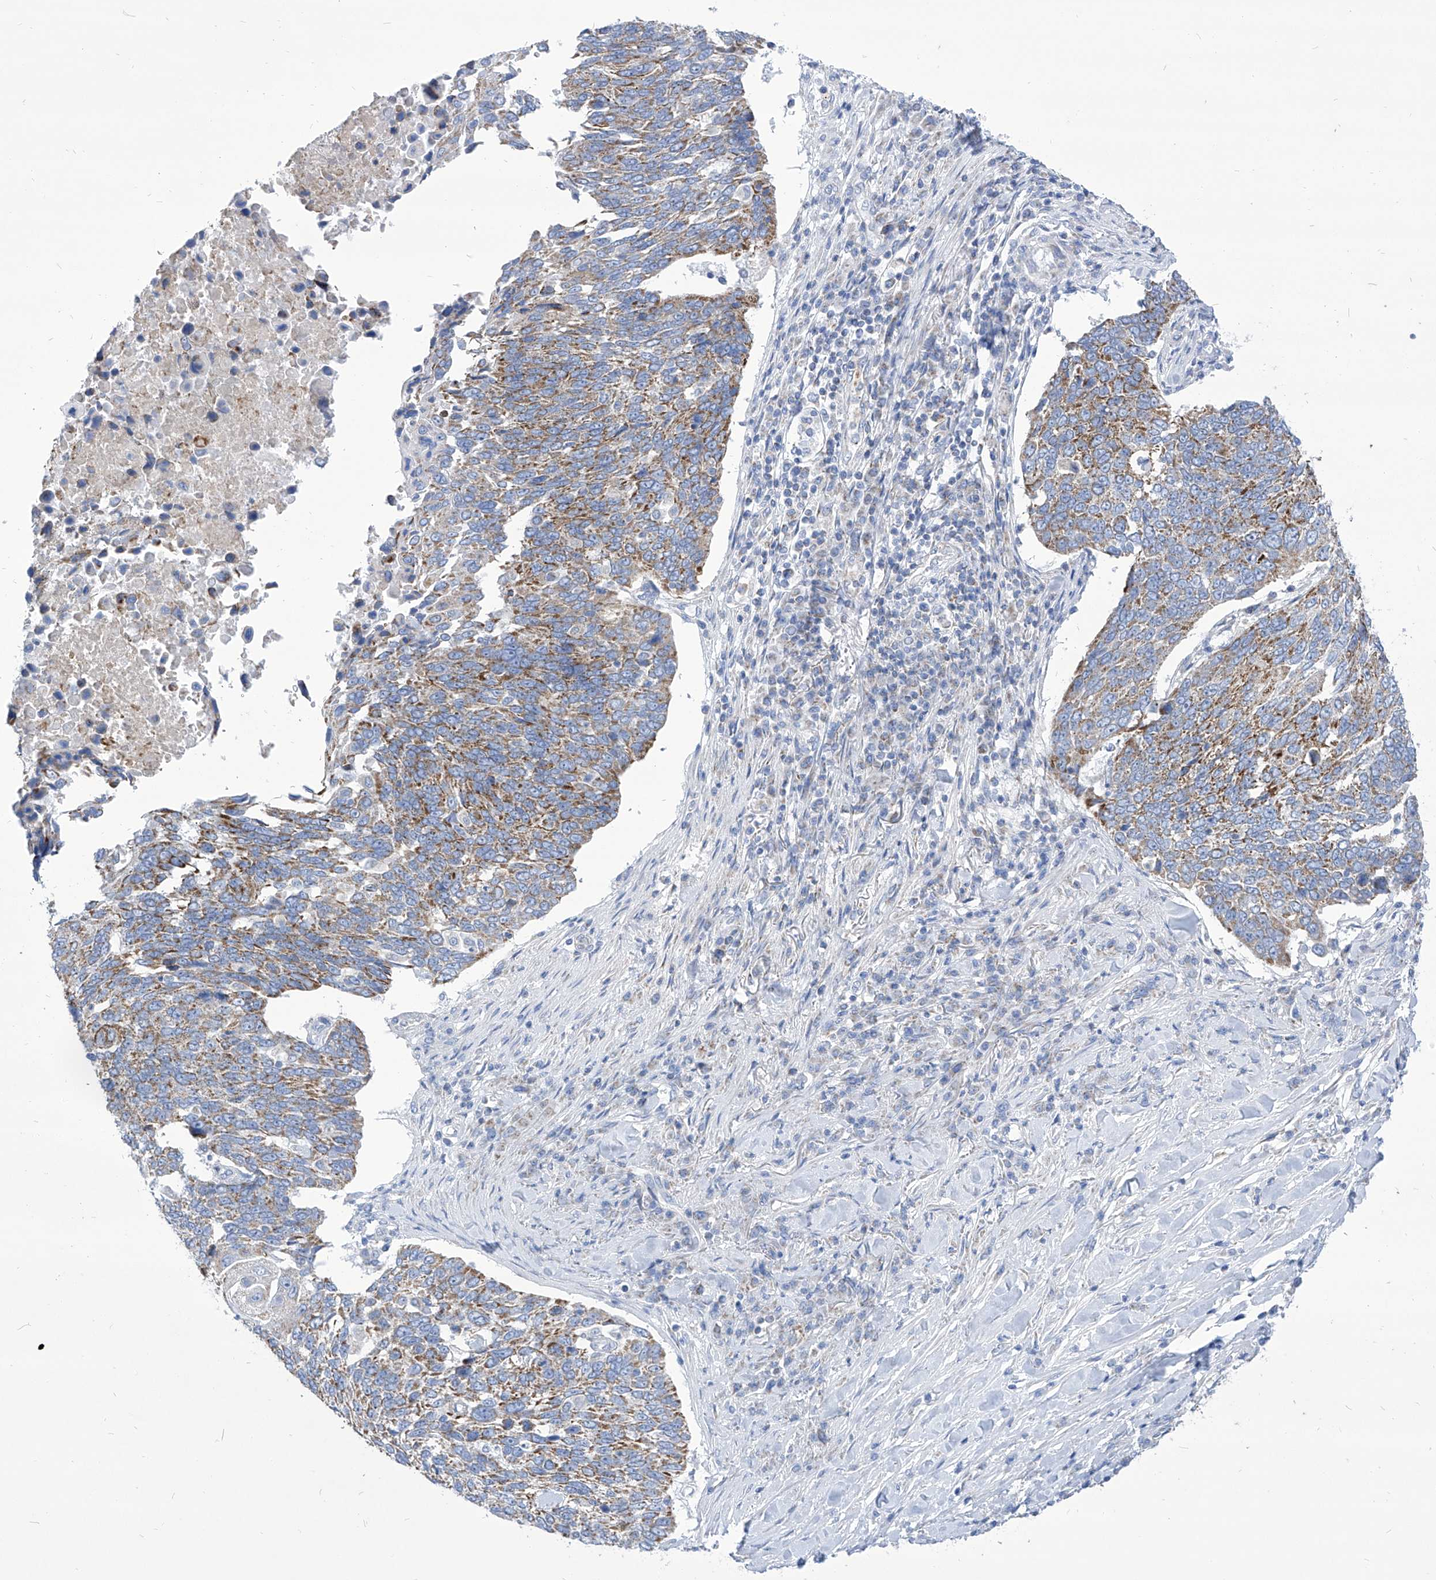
{"staining": {"intensity": "moderate", "quantity": "25%-75%", "location": "cytoplasmic/membranous"}, "tissue": "lung cancer", "cell_type": "Tumor cells", "image_type": "cancer", "snomed": [{"axis": "morphology", "description": "Squamous cell carcinoma, NOS"}, {"axis": "topography", "description": "Lung"}], "caption": "The immunohistochemical stain shows moderate cytoplasmic/membranous positivity in tumor cells of lung squamous cell carcinoma tissue. (Brightfield microscopy of DAB IHC at high magnification).", "gene": "COQ3", "patient": {"sex": "male", "age": 66}}